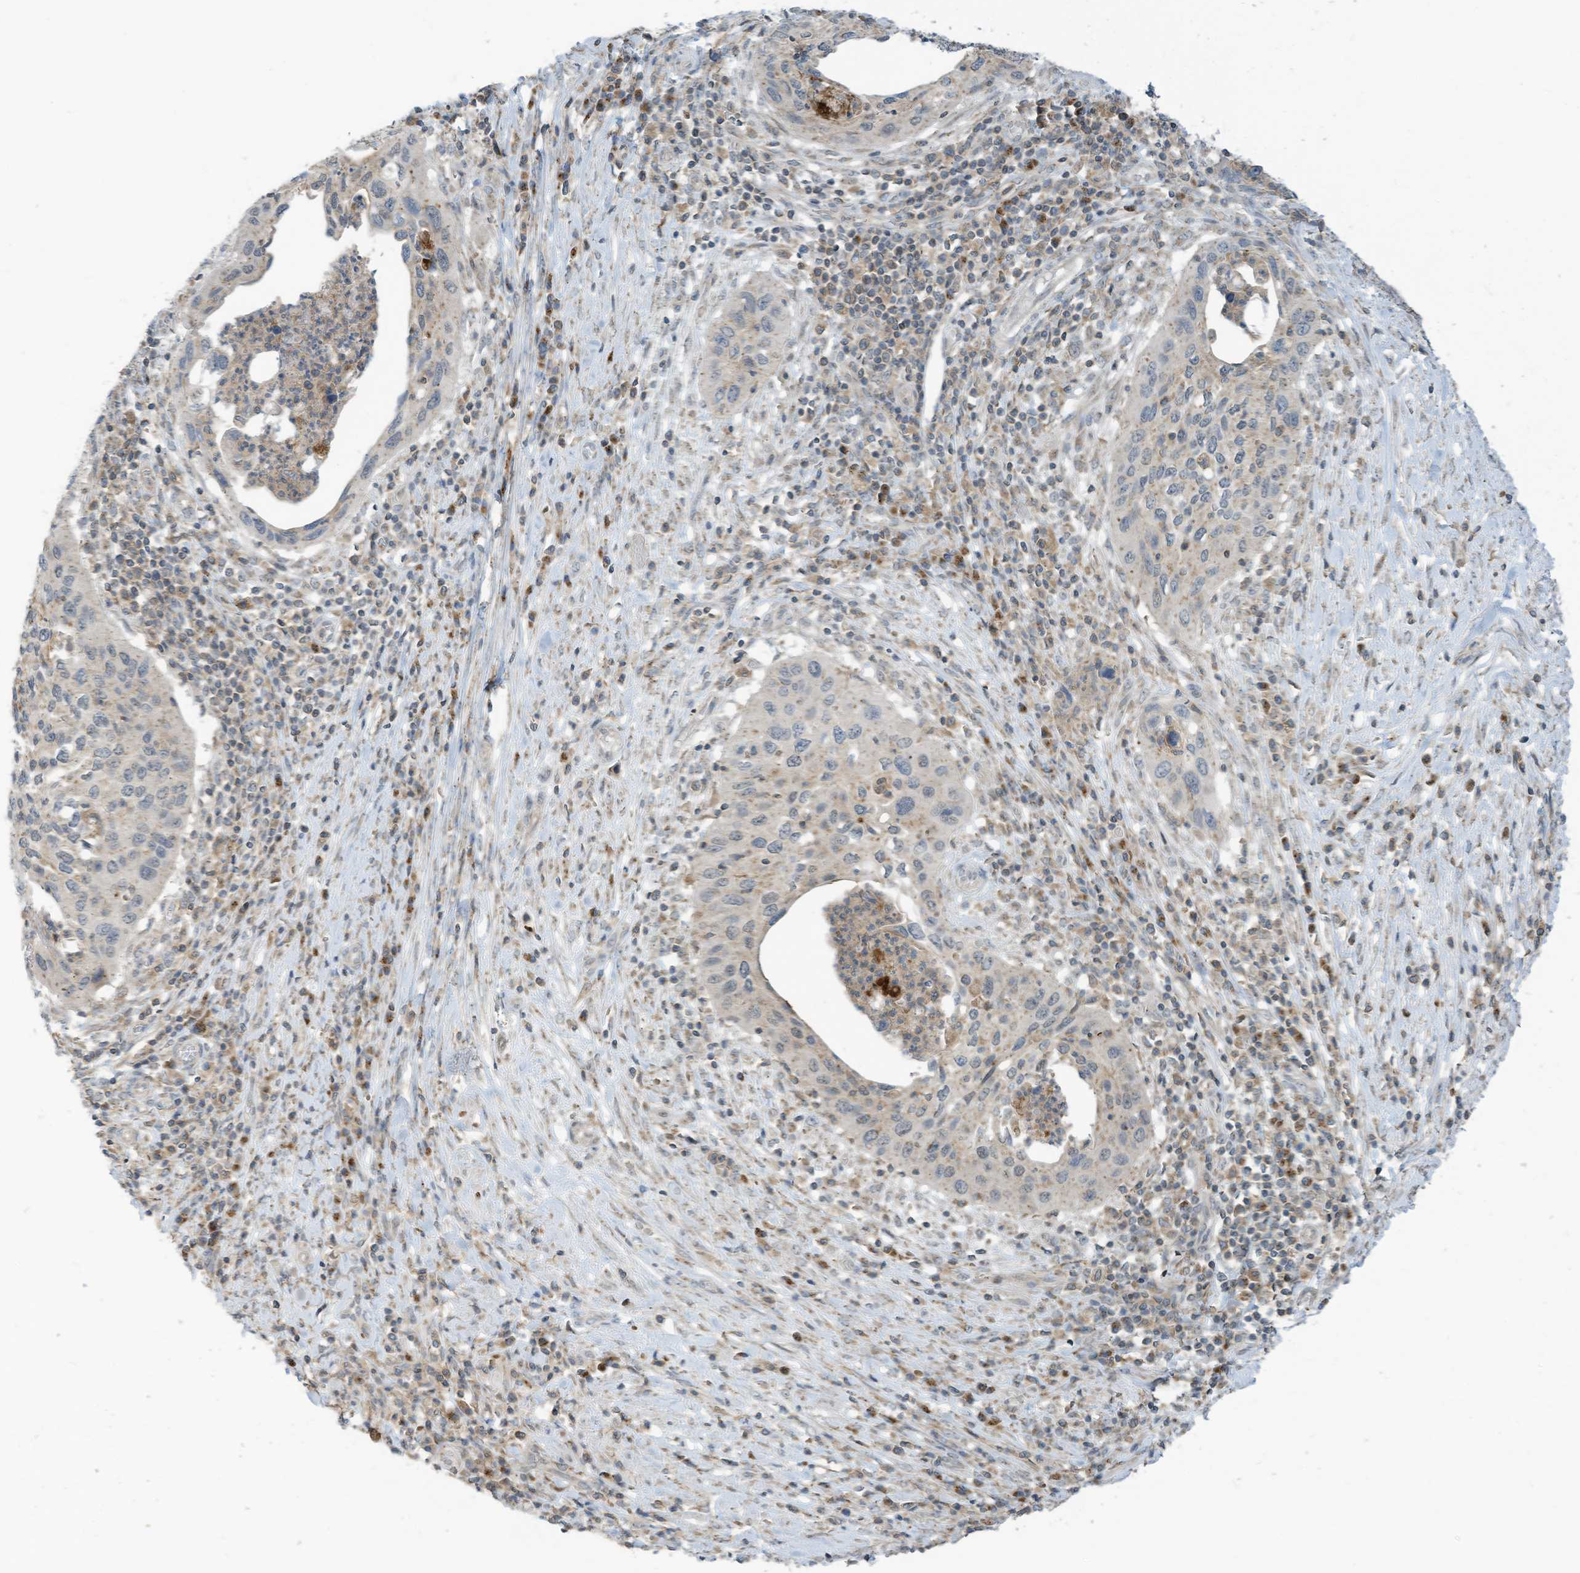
{"staining": {"intensity": "negative", "quantity": "none", "location": "none"}, "tissue": "cervical cancer", "cell_type": "Tumor cells", "image_type": "cancer", "snomed": [{"axis": "morphology", "description": "Squamous cell carcinoma, NOS"}, {"axis": "topography", "description": "Cervix"}], "caption": "Immunohistochemical staining of human squamous cell carcinoma (cervical) reveals no significant expression in tumor cells. (Immunohistochemistry, brightfield microscopy, high magnification).", "gene": "PARVG", "patient": {"sex": "female", "age": 38}}